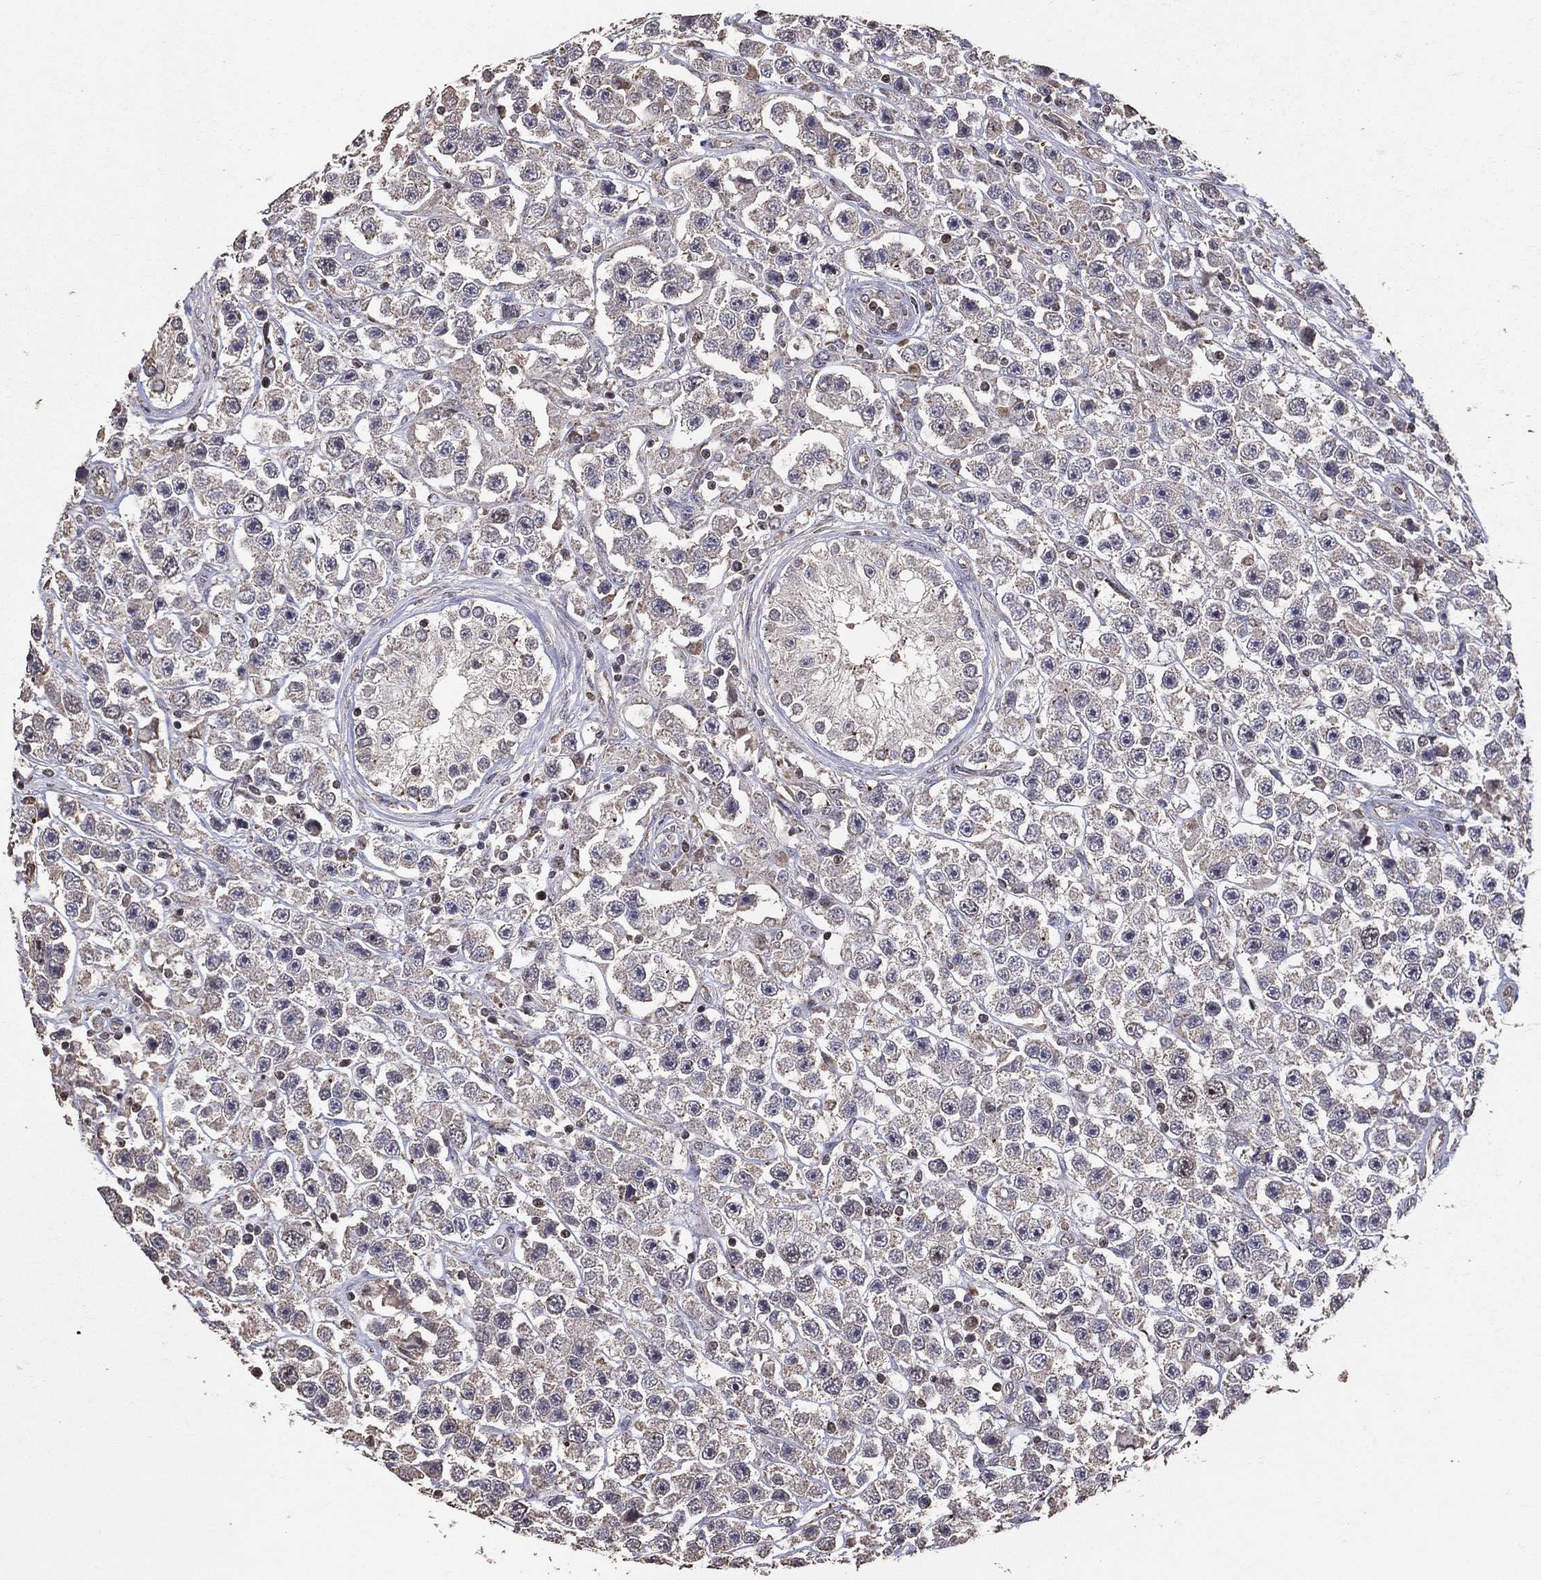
{"staining": {"intensity": "negative", "quantity": "none", "location": "none"}, "tissue": "testis cancer", "cell_type": "Tumor cells", "image_type": "cancer", "snomed": [{"axis": "morphology", "description": "Seminoma, NOS"}, {"axis": "topography", "description": "Testis"}], "caption": "High power microscopy histopathology image of an immunohistochemistry histopathology image of seminoma (testis), revealing no significant staining in tumor cells.", "gene": "LY6K", "patient": {"sex": "male", "age": 45}}